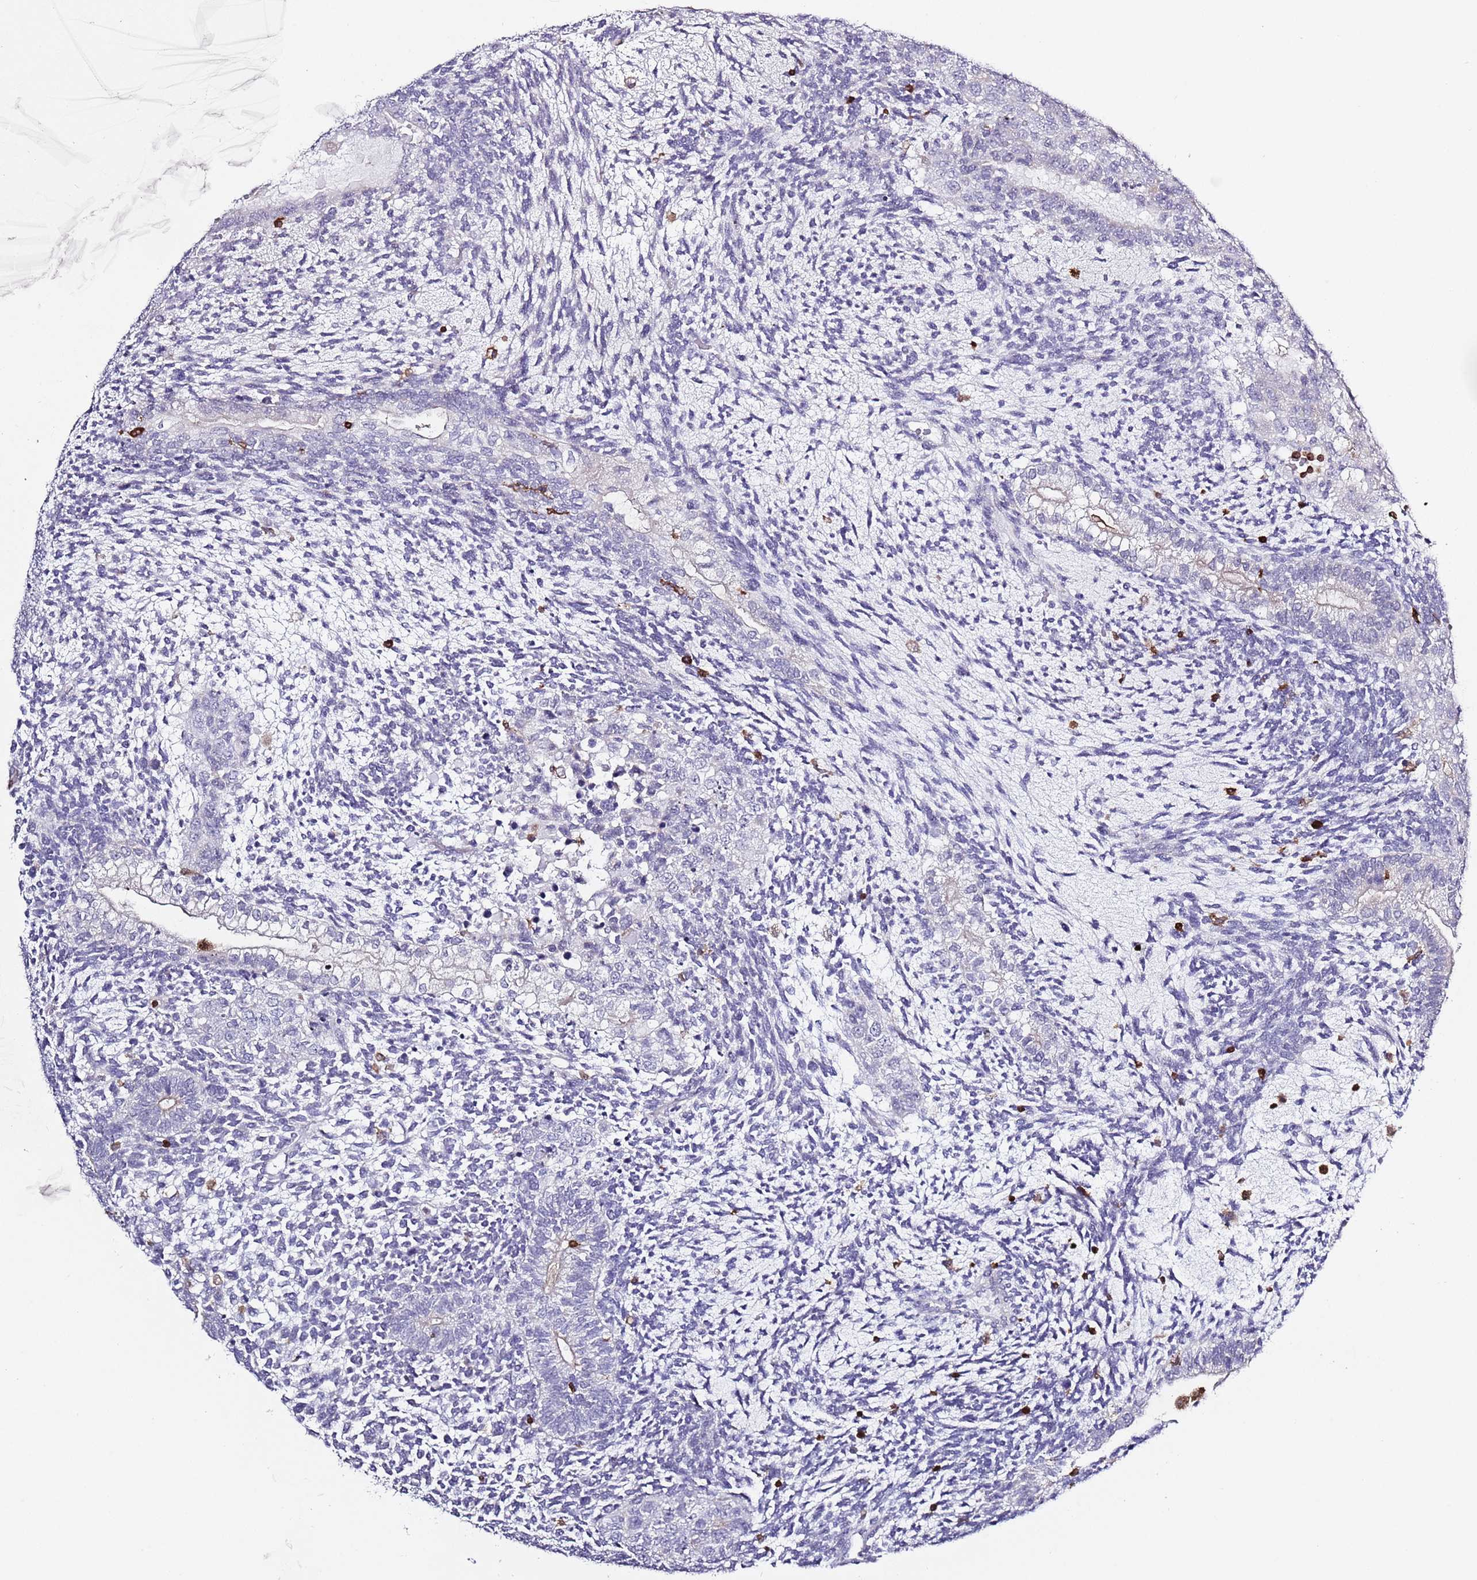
{"staining": {"intensity": "negative", "quantity": "none", "location": "none"}, "tissue": "testis cancer", "cell_type": "Tumor cells", "image_type": "cancer", "snomed": [{"axis": "morphology", "description": "Carcinoma, Embryonal, NOS"}, {"axis": "topography", "description": "Testis"}], "caption": "Testis cancer (embryonal carcinoma) stained for a protein using immunohistochemistry displays no positivity tumor cells.", "gene": "LPXN", "patient": {"sex": "male", "age": 23}}